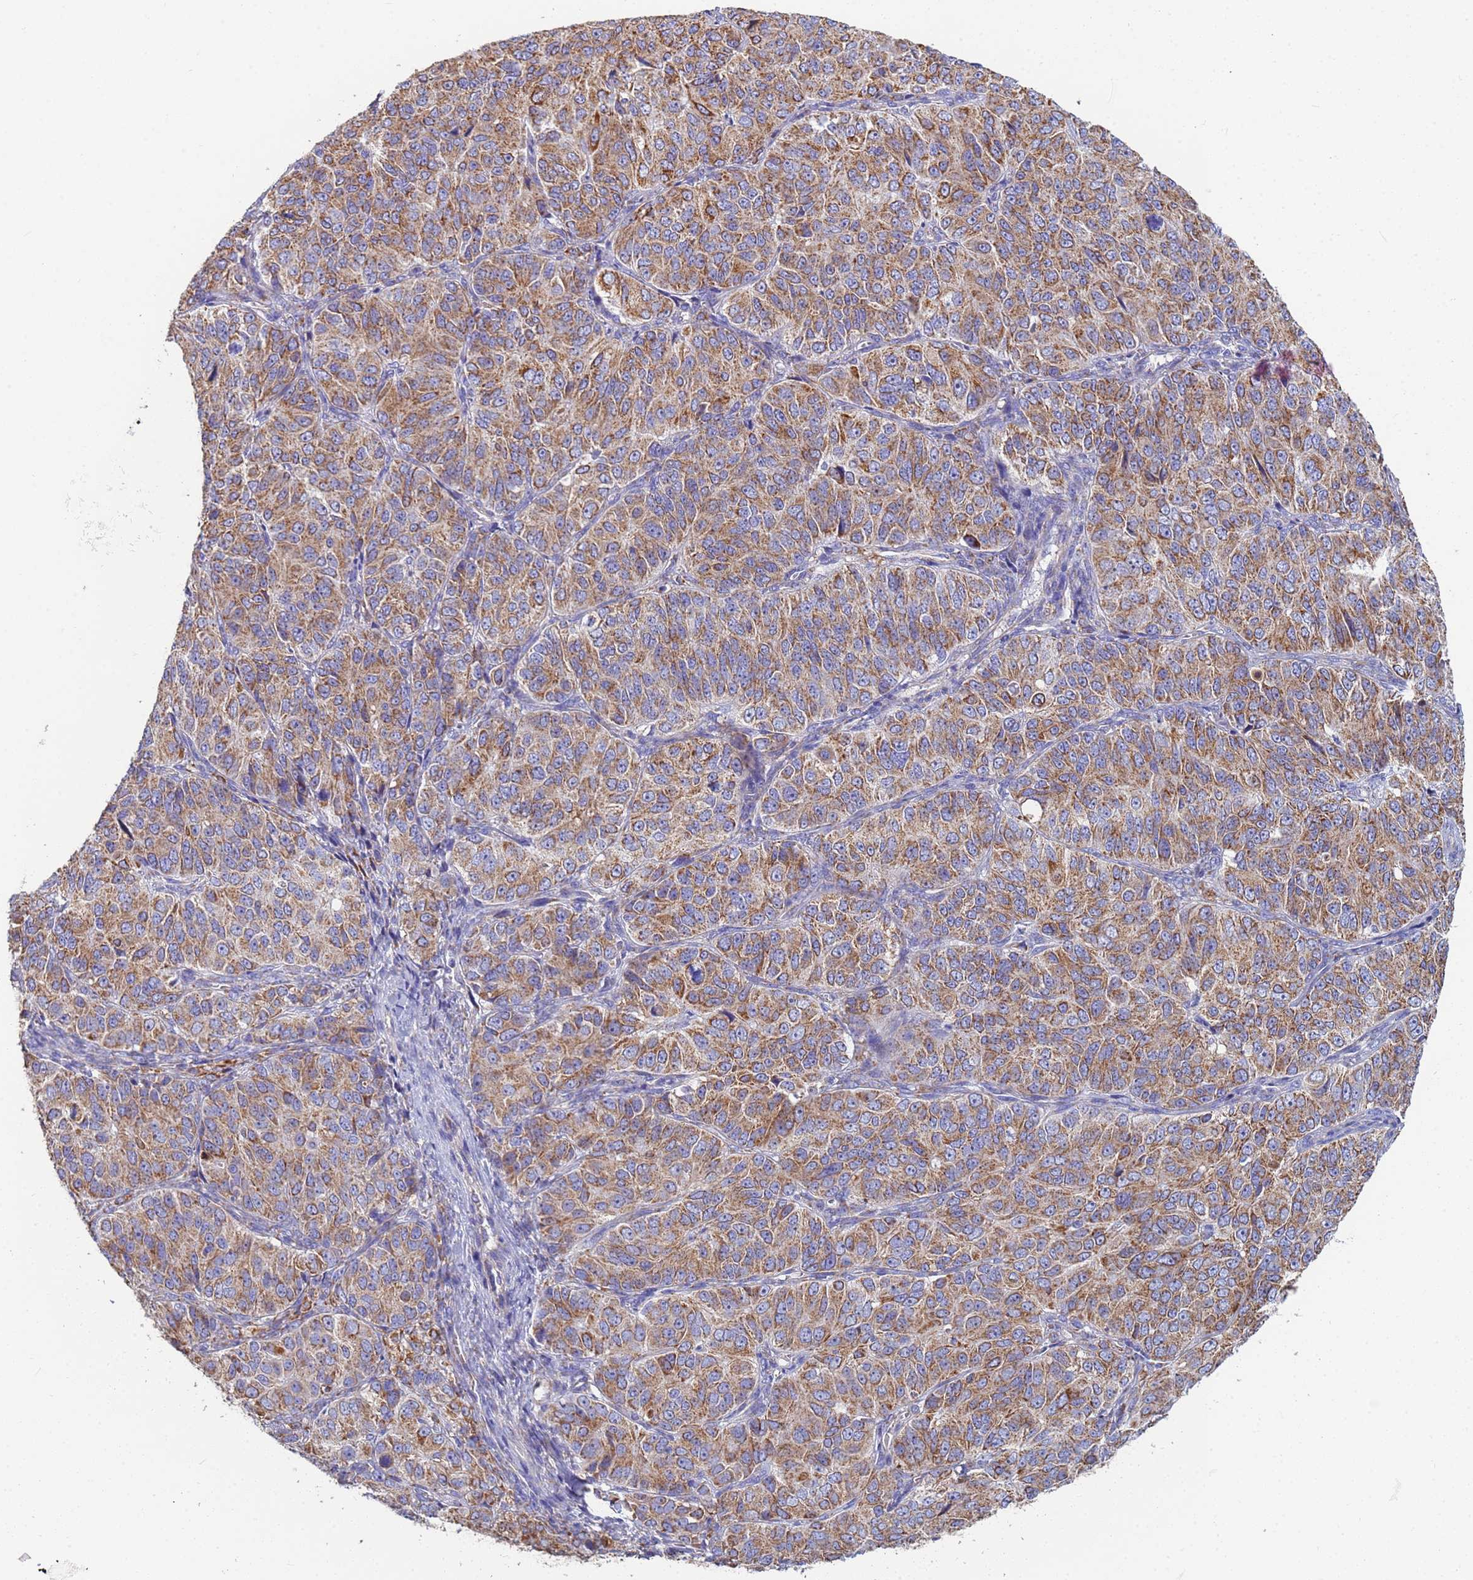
{"staining": {"intensity": "moderate", "quantity": ">75%", "location": "cytoplasmic/membranous"}, "tissue": "ovarian cancer", "cell_type": "Tumor cells", "image_type": "cancer", "snomed": [{"axis": "morphology", "description": "Carcinoma, endometroid"}, {"axis": "topography", "description": "Ovary"}], "caption": "Immunohistochemical staining of human ovarian cancer reveals moderate cytoplasmic/membranous protein positivity in approximately >75% of tumor cells.", "gene": "UQCRH", "patient": {"sex": "female", "age": 51}}